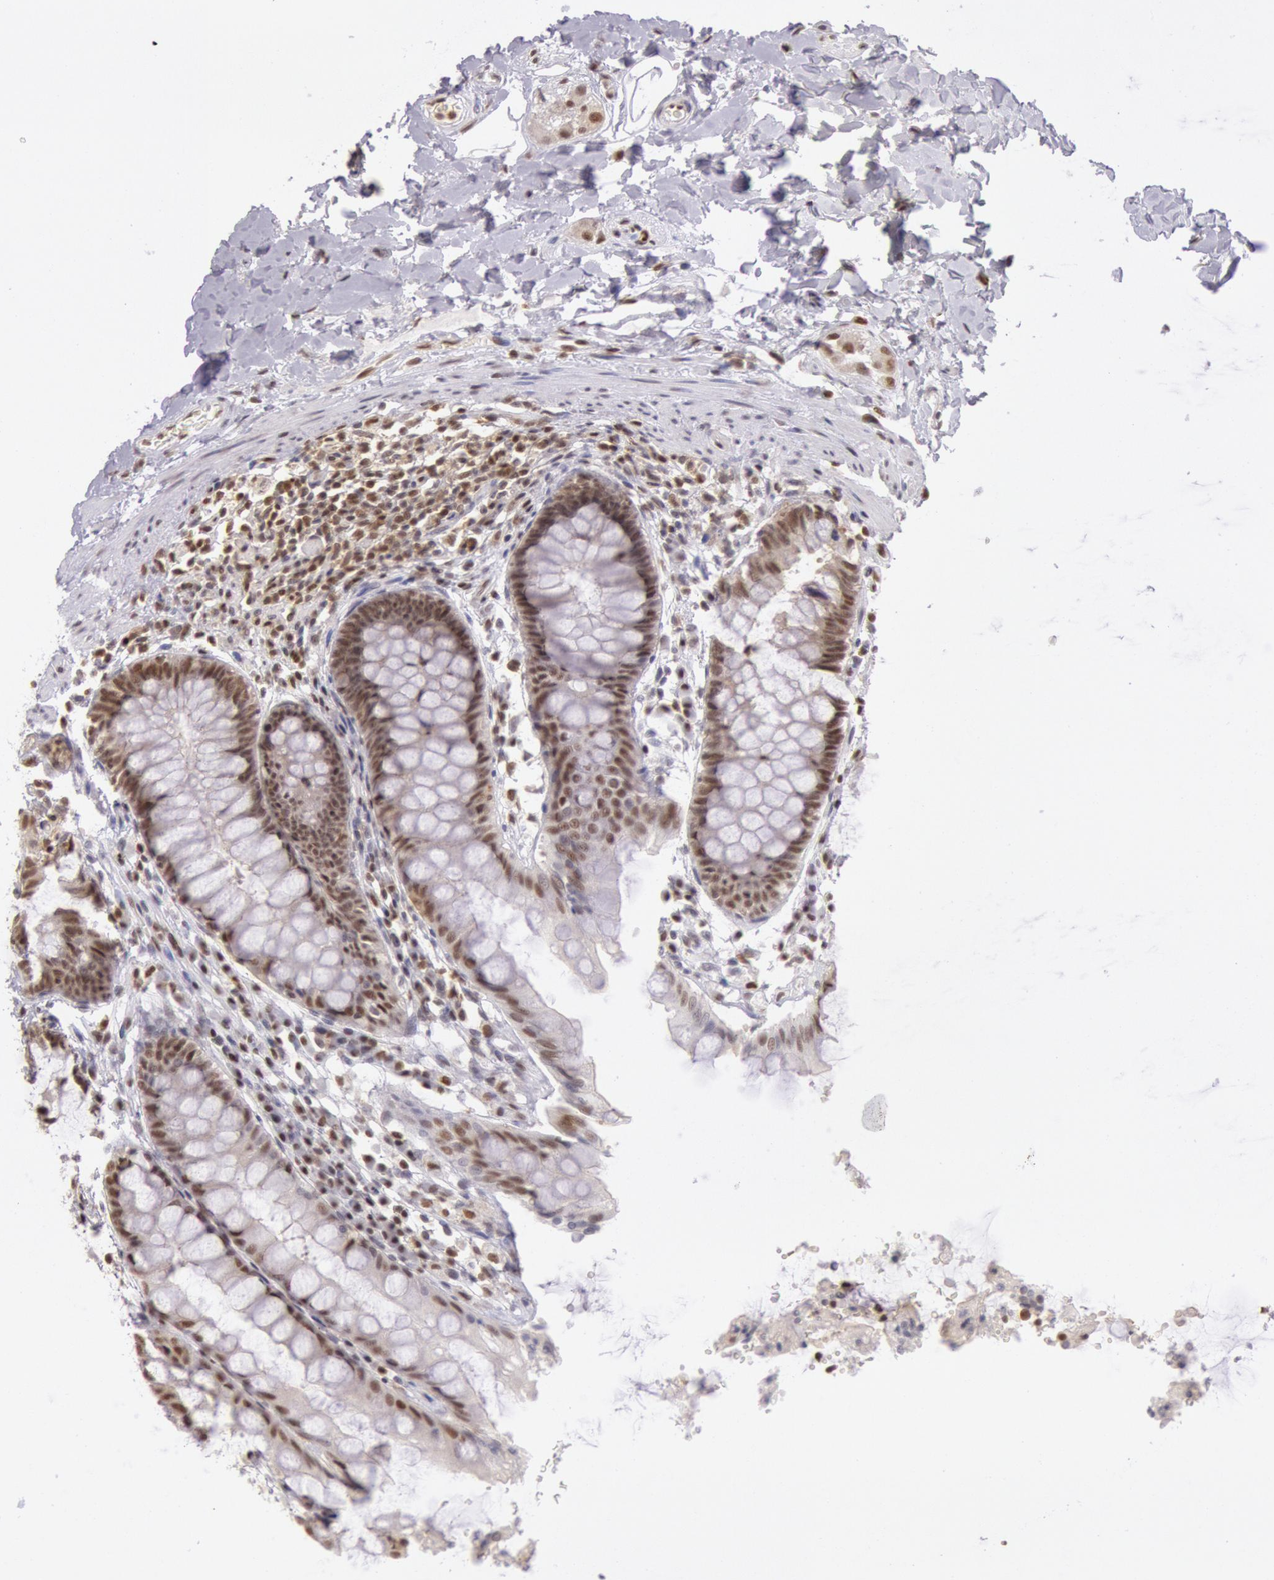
{"staining": {"intensity": "moderate", "quantity": ">75%", "location": "nuclear"}, "tissue": "rectum", "cell_type": "Glandular cells", "image_type": "normal", "snomed": [{"axis": "morphology", "description": "Normal tissue, NOS"}, {"axis": "topography", "description": "Rectum"}], "caption": "IHC photomicrograph of normal human rectum stained for a protein (brown), which reveals medium levels of moderate nuclear expression in about >75% of glandular cells.", "gene": "ESS2", "patient": {"sex": "female", "age": 46}}